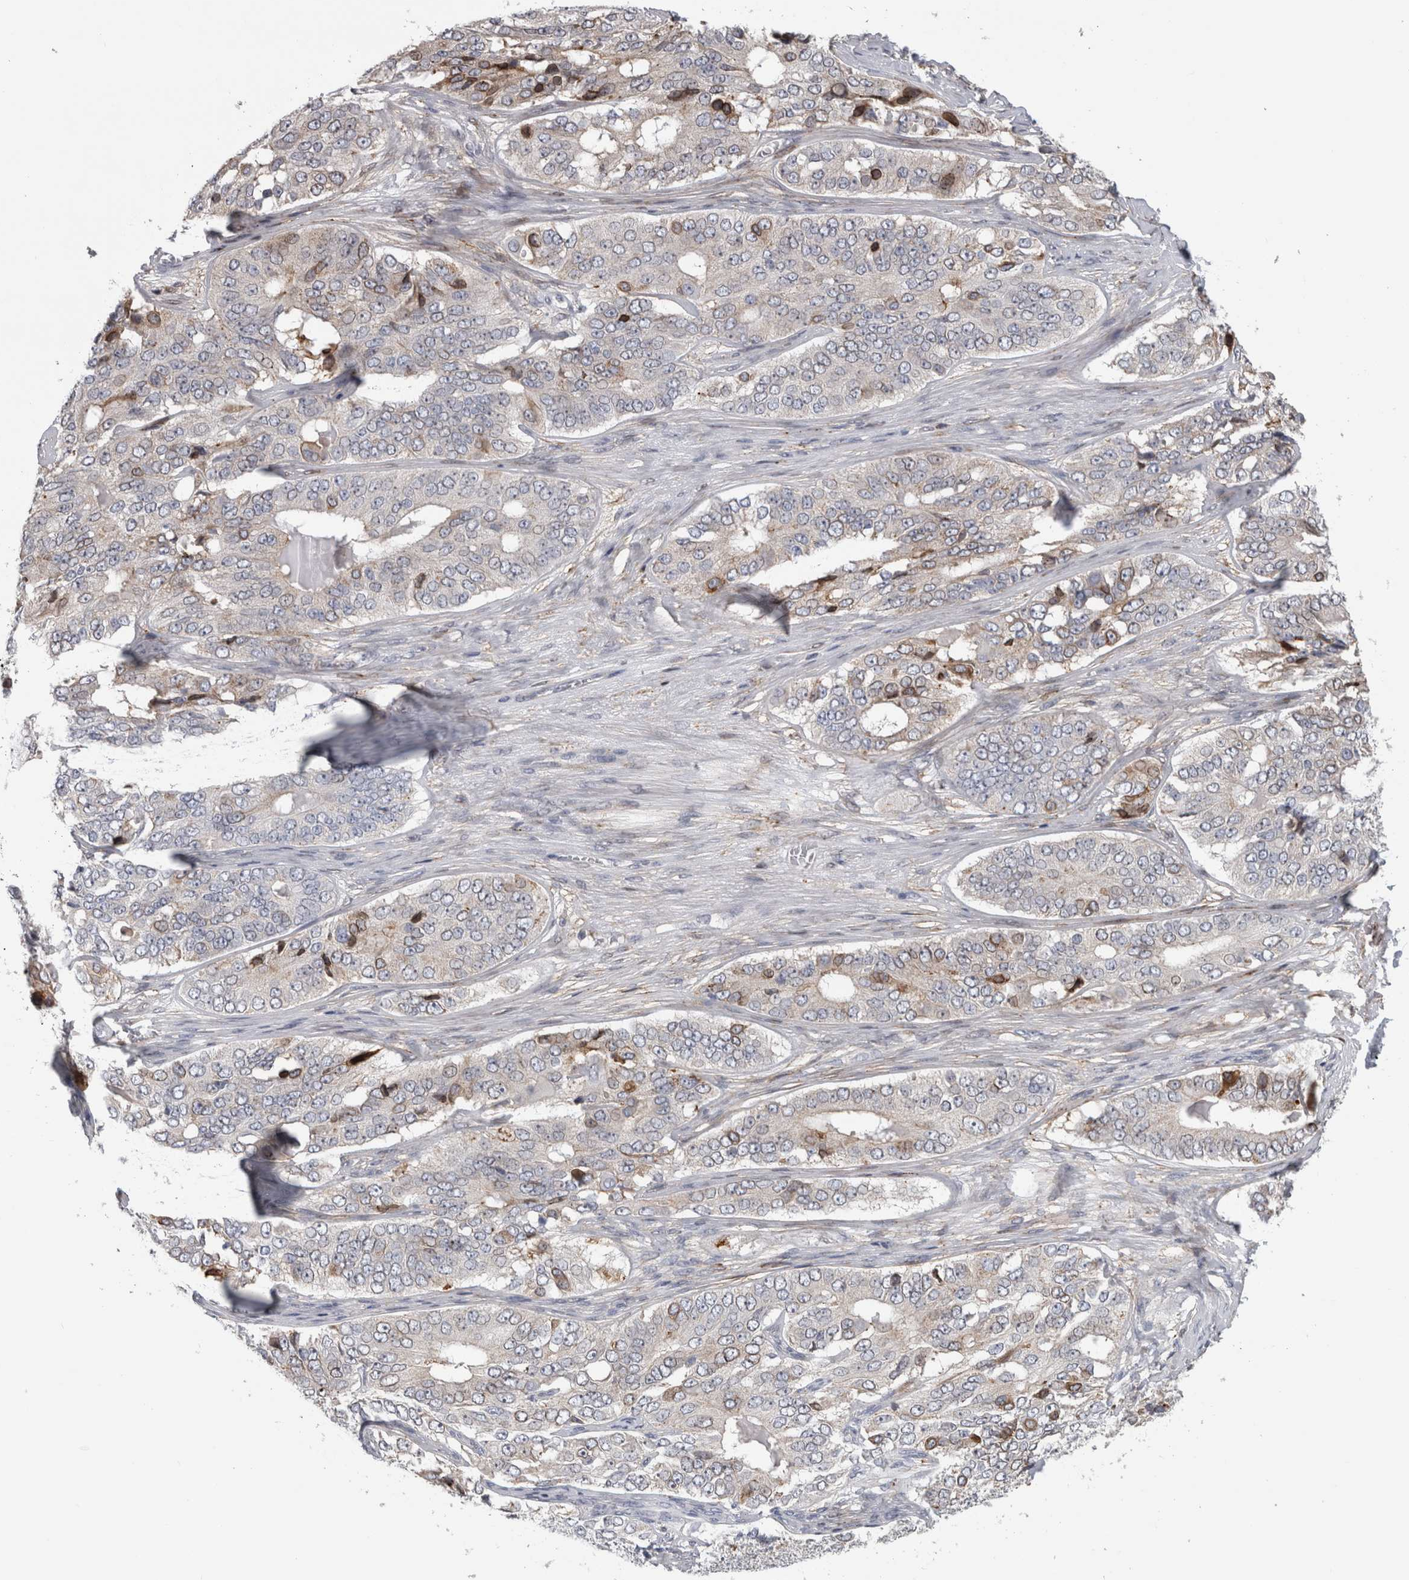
{"staining": {"intensity": "moderate", "quantity": "<25%", "location": "cytoplasmic/membranous"}, "tissue": "ovarian cancer", "cell_type": "Tumor cells", "image_type": "cancer", "snomed": [{"axis": "morphology", "description": "Carcinoma, endometroid"}, {"axis": "topography", "description": "Ovary"}], "caption": "Immunohistochemical staining of human ovarian cancer demonstrates low levels of moderate cytoplasmic/membranous staining in approximately <25% of tumor cells. The staining was performed using DAB (3,3'-diaminobenzidine) to visualize the protein expression in brown, while the nuclei were stained in blue with hematoxylin (Magnification: 20x).", "gene": "DNAJC24", "patient": {"sex": "female", "age": 51}}